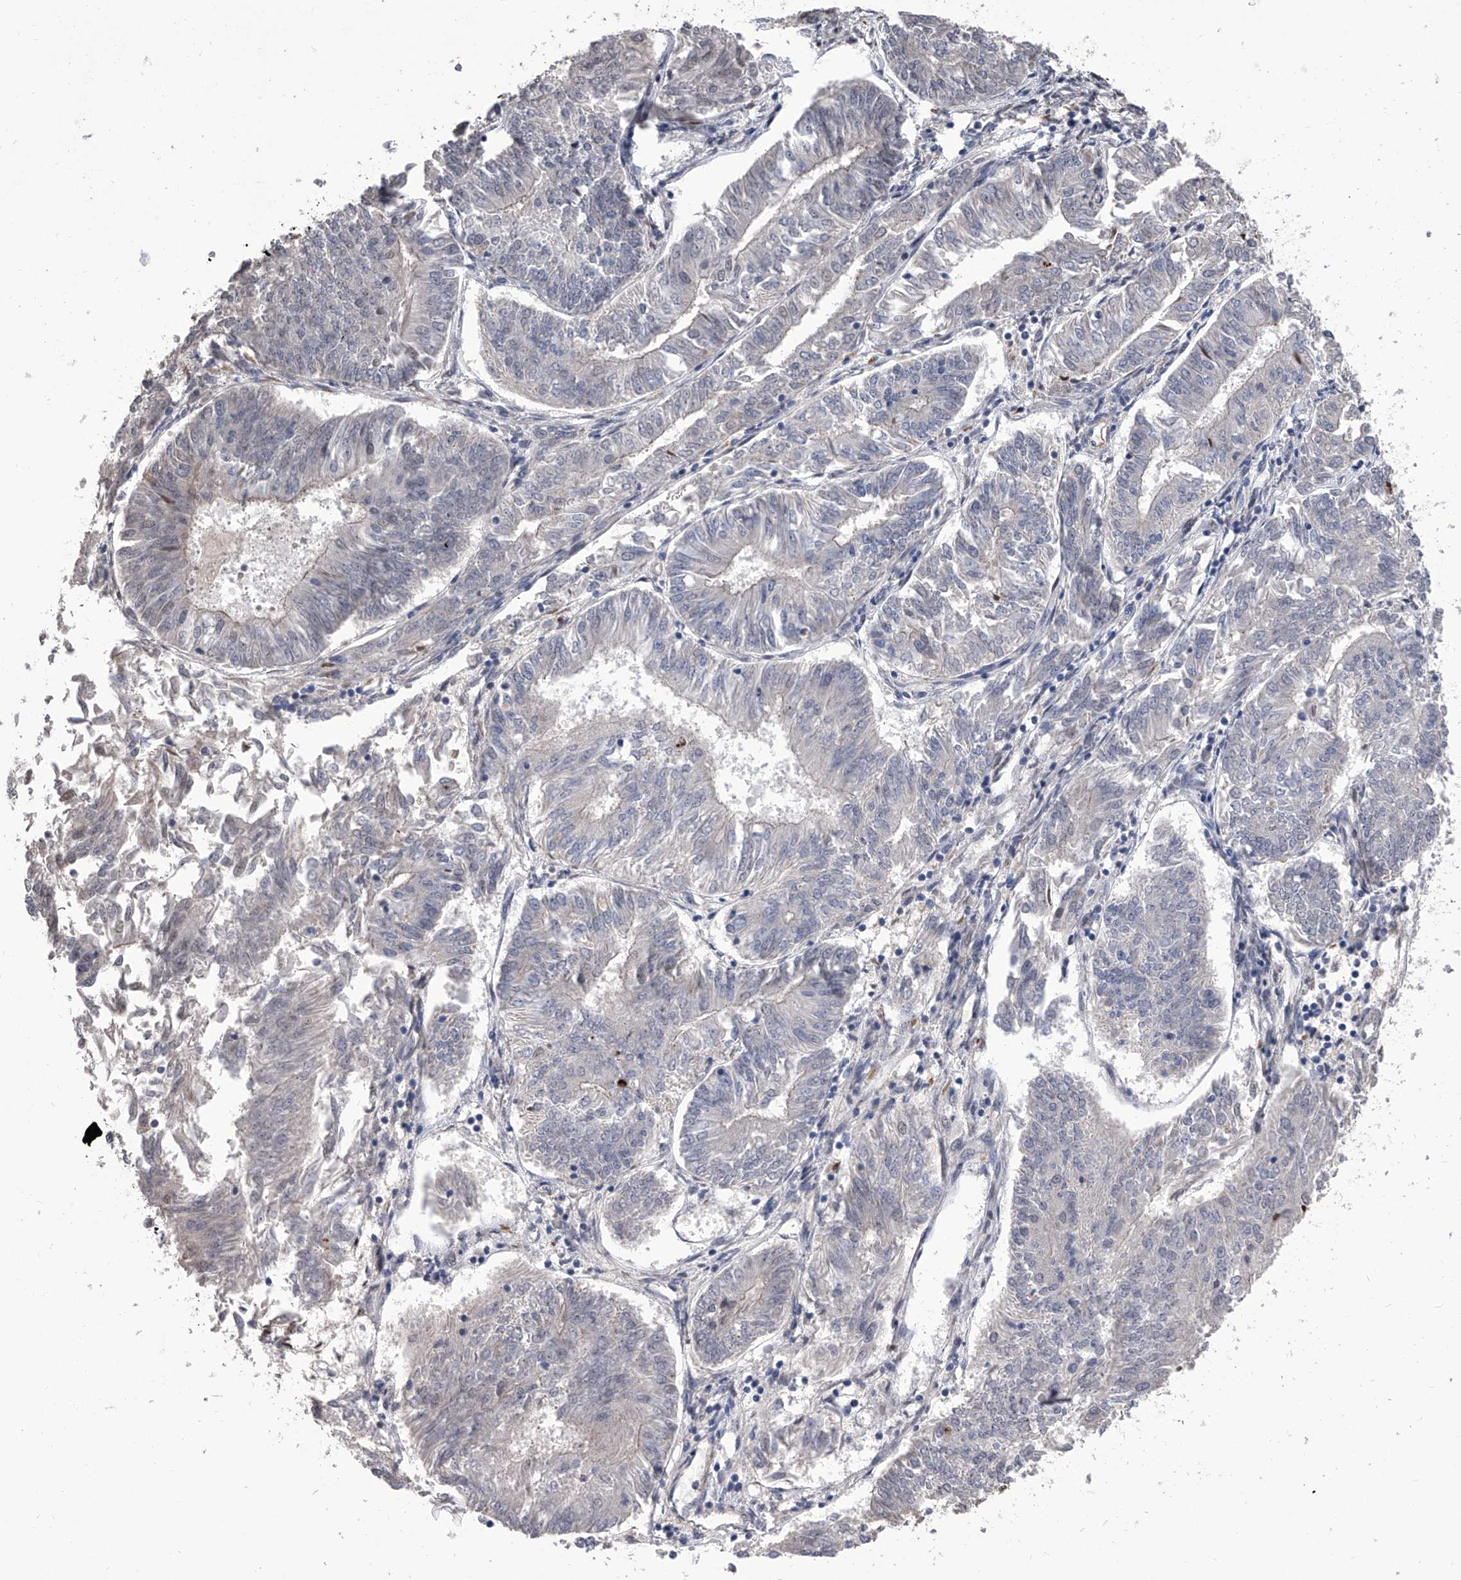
{"staining": {"intensity": "negative", "quantity": "none", "location": "none"}, "tissue": "endometrial cancer", "cell_type": "Tumor cells", "image_type": "cancer", "snomed": [{"axis": "morphology", "description": "Adenocarcinoma, NOS"}, {"axis": "topography", "description": "Endometrium"}], "caption": "IHC of endometrial adenocarcinoma displays no positivity in tumor cells.", "gene": "ZNF426", "patient": {"sex": "female", "age": 58}}